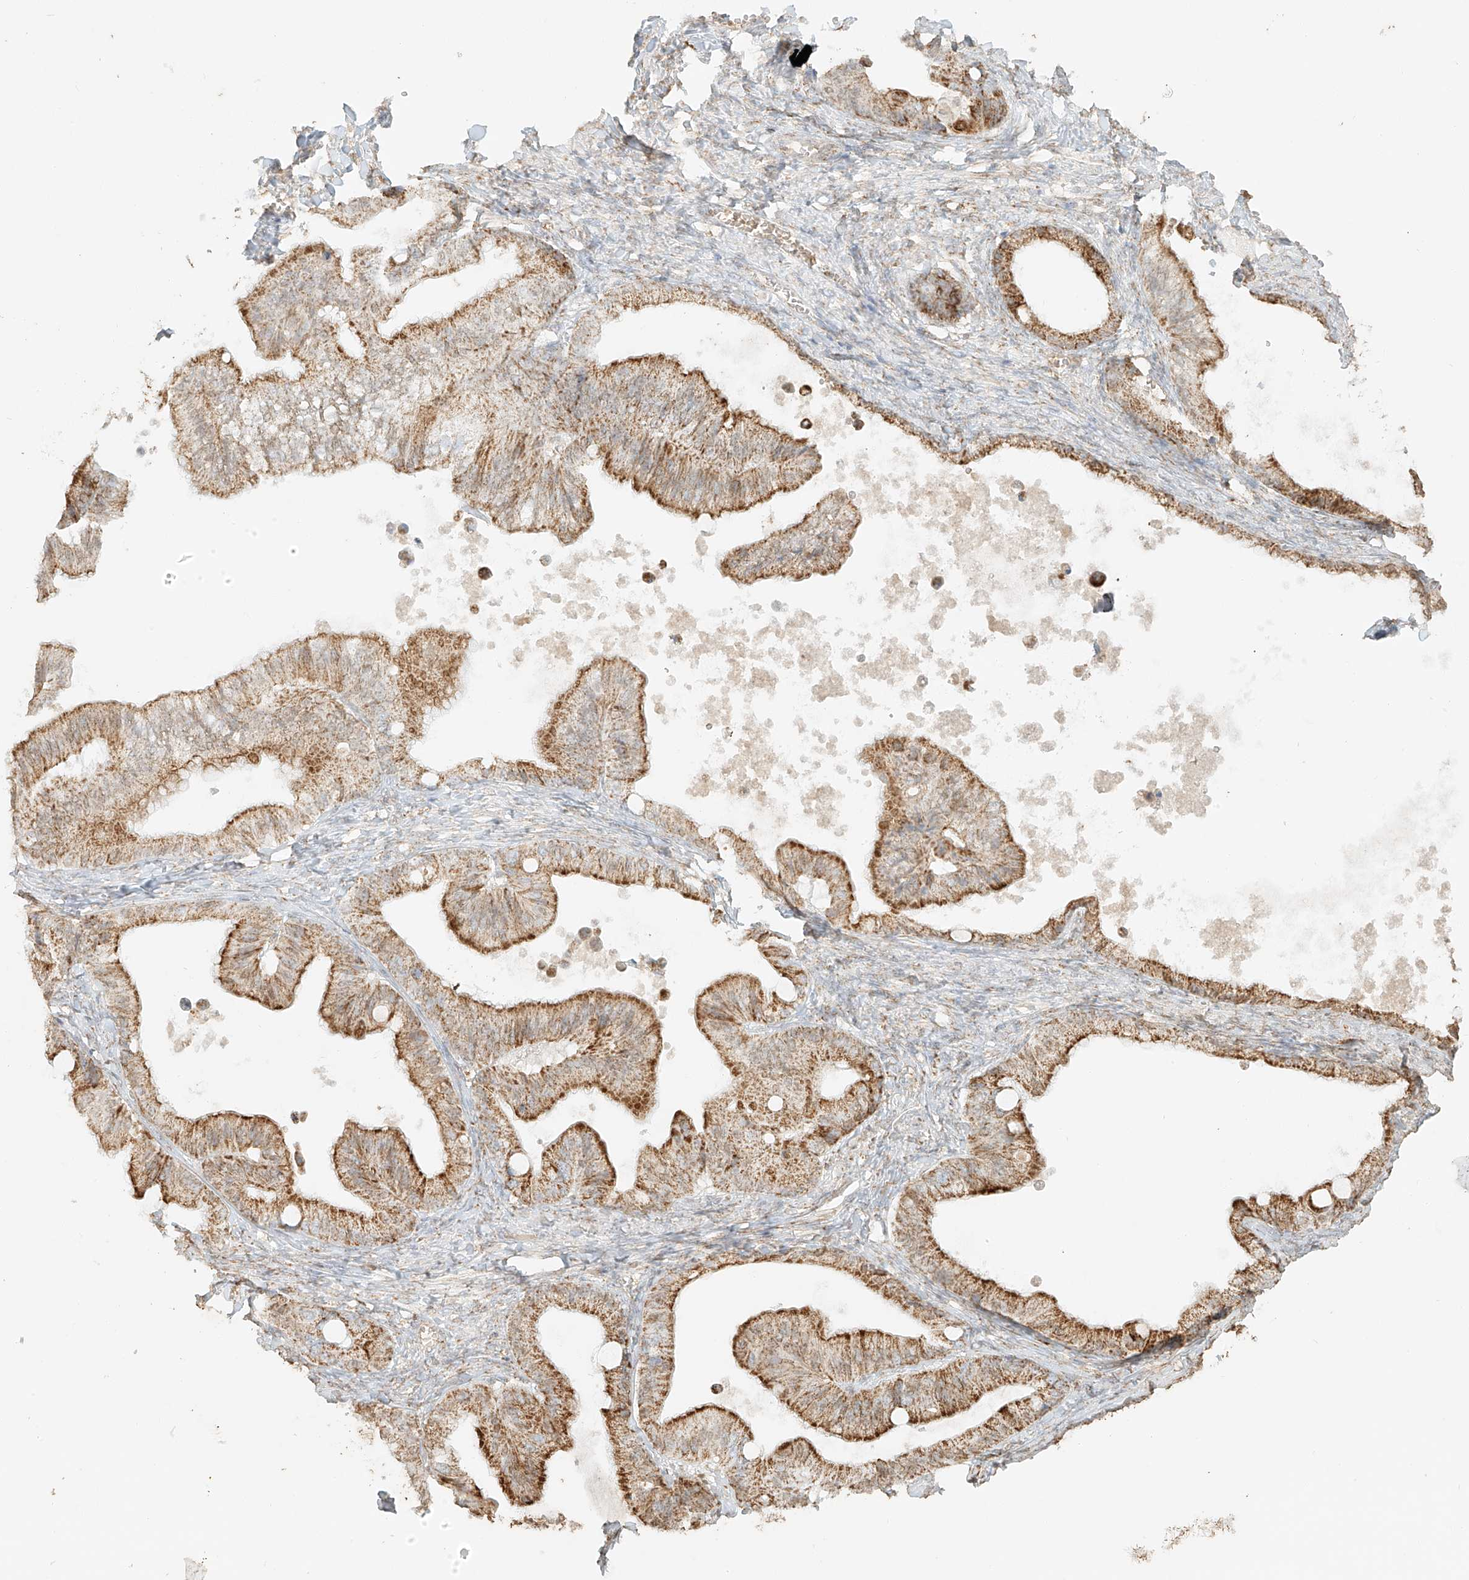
{"staining": {"intensity": "moderate", "quantity": ">75%", "location": "cytoplasmic/membranous"}, "tissue": "ovarian cancer", "cell_type": "Tumor cells", "image_type": "cancer", "snomed": [{"axis": "morphology", "description": "Cystadenocarcinoma, mucinous, NOS"}, {"axis": "topography", "description": "Ovary"}], "caption": "This is a histology image of IHC staining of mucinous cystadenocarcinoma (ovarian), which shows moderate expression in the cytoplasmic/membranous of tumor cells.", "gene": "MIPEP", "patient": {"sex": "female", "age": 71}}